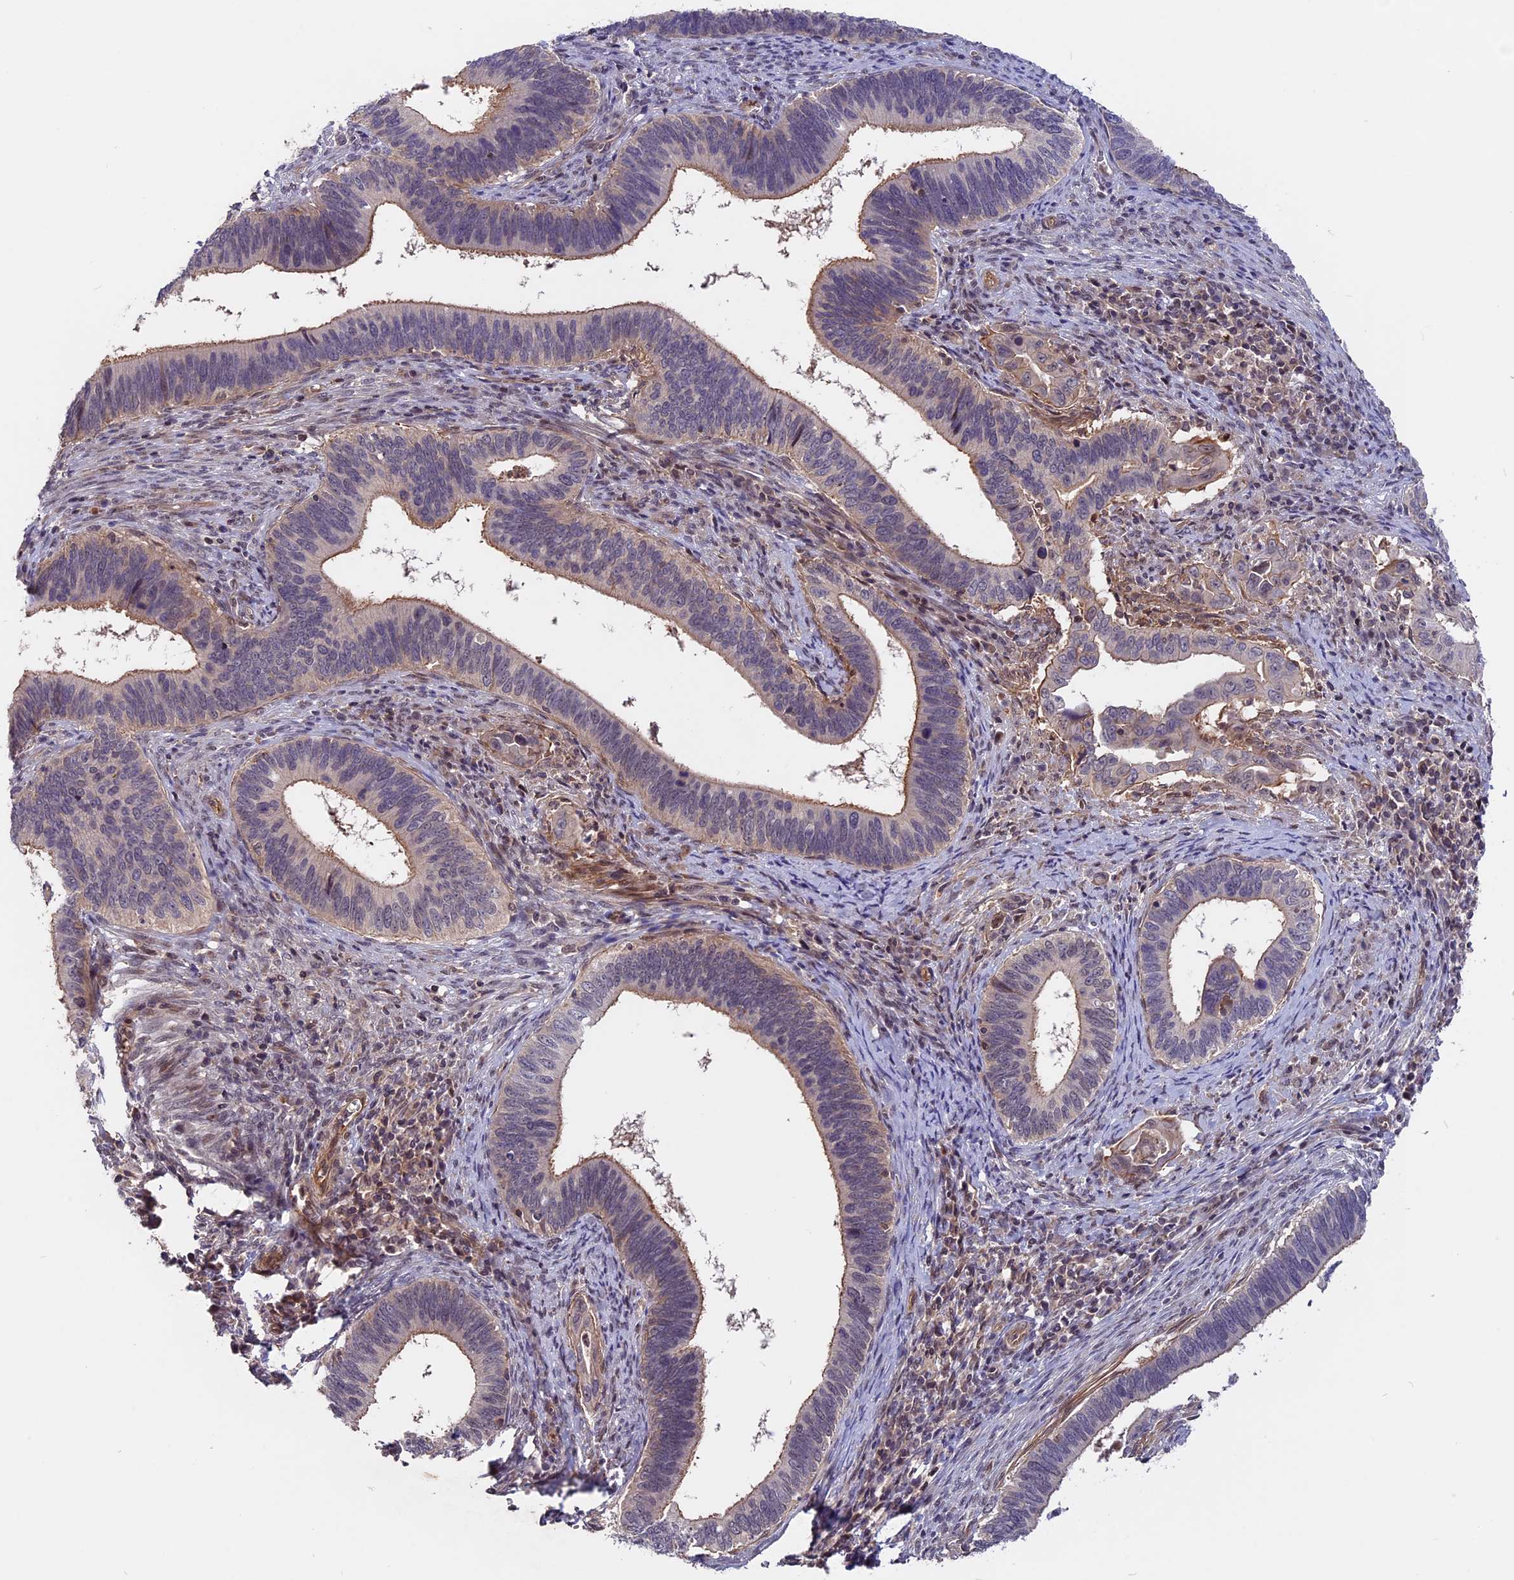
{"staining": {"intensity": "weak", "quantity": "25%-75%", "location": "cytoplasmic/membranous"}, "tissue": "cervical cancer", "cell_type": "Tumor cells", "image_type": "cancer", "snomed": [{"axis": "morphology", "description": "Adenocarcinoma, NOS"}, {"axis": "topography", "description": "Cervix"}], "caption": "Protein analysis of cervical adenocarcinoma tissue shows weak cytoplasmic/membranous positivity in approximately 25%-75% of tumor cells. (DAB (3,3'-diaminobenzidine) = brown stain, brightfield microscopy at high magnification).", "gene": "ZC3H10", "patient": {"sex": "female", "age": 42}}